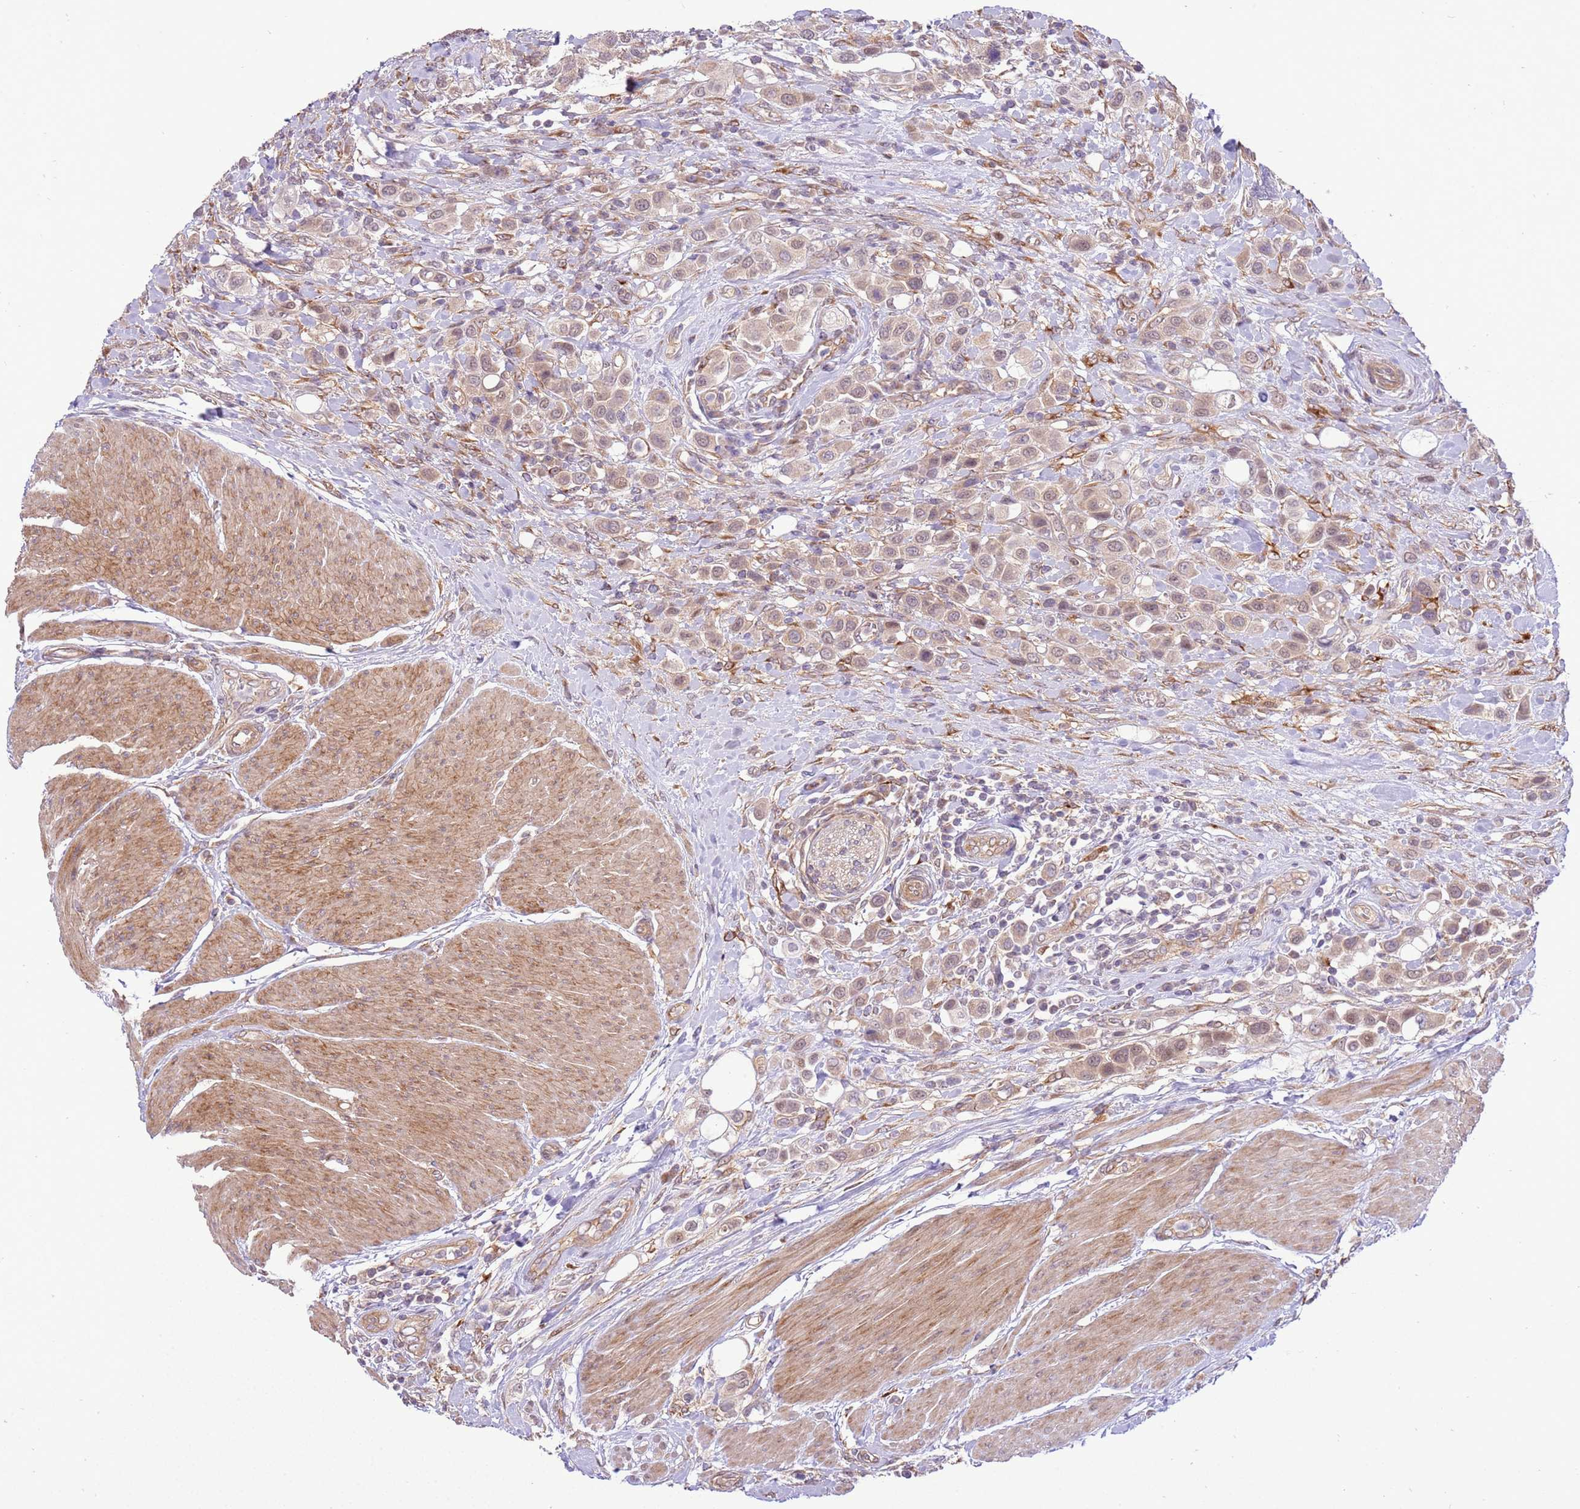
{"staining": {"intensity": "weak", "quantity": "25%-75%", "location": "cytoplasmic/membranous"}, "tissue": "urothelial cancer", "cell_type": "Tumor cells", "image_type": "cancer", "snomed": [{"axis": "morphology", "description": "Urothelial carcinoma, High grade"}, {"axis": "topography", "description": "Urinary bladder"}], "caption": "Immunohistochemical staining of human urothelial carcinoma (high-grade) reveals weak cytoplasmic/membranous protein expression in about 25%-75% of tumor cells.", "gene": "SCARA3", "patient": {"sex": "male", "age": 50}}